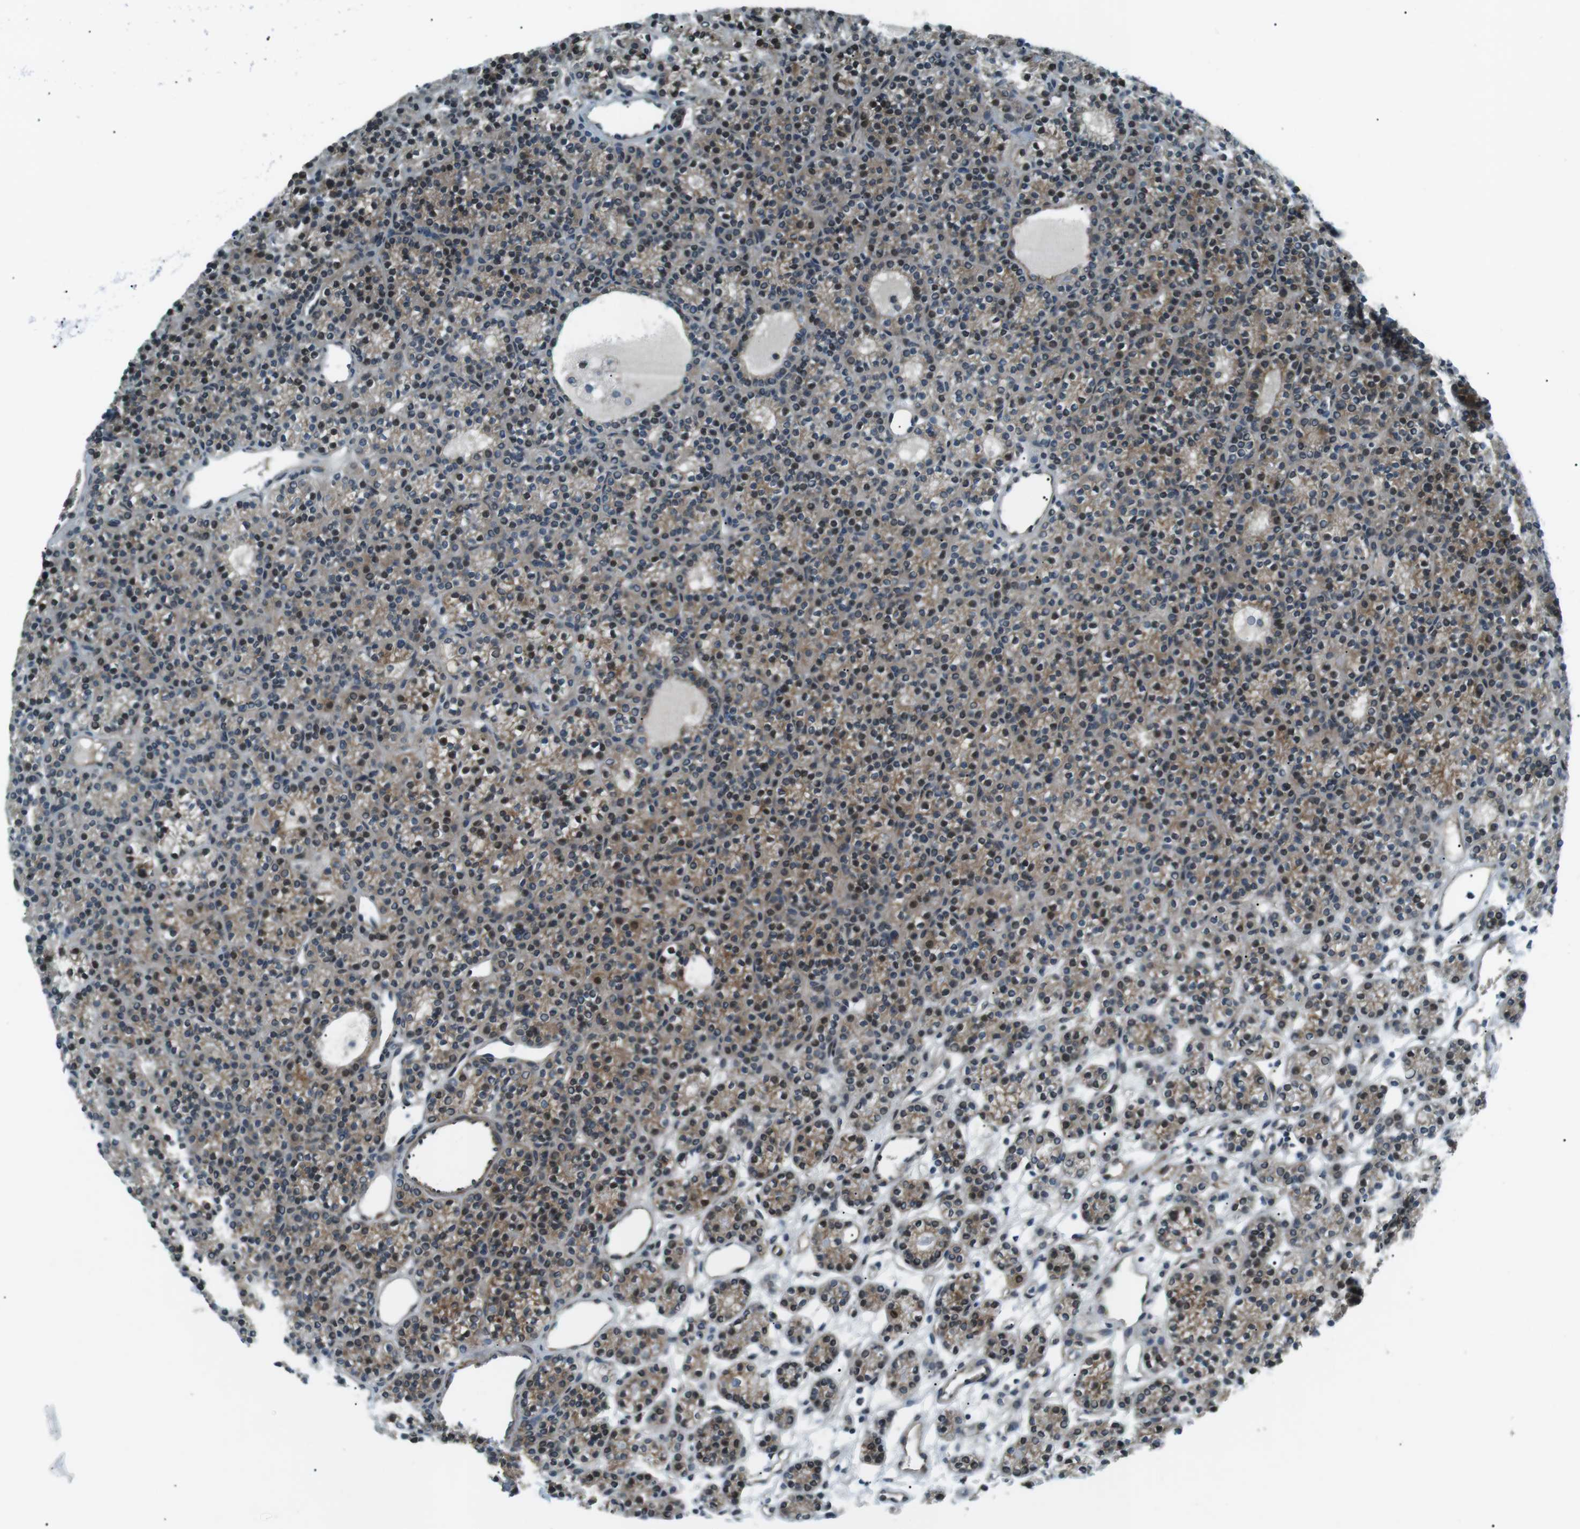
{"staining": {"intensity": "moderate", "quantity": ">75%", "location": "cytoplasmic/membranous,nuclear"}, "tissue": "parathyroid gland", "cell_type": "Glandular cells", "image_type": "normal", "snomed": [{"axis": "morphology", "description": "Normal tissue, NOS"}, {"axis": "morphology", "description": "Adenoma, NOS"}, {"axis": "topography", "description": "Parathyroid gland"}], "caption": "This is an image of immunohistochemistry (IHC) staining of normal parathyroid gland, which shows moderate positivity in the cytoplasmic/membranous,nuclear of glandular cells.", "gene": "TMEM74", "patient": {"sex": "female", "age": 64}}